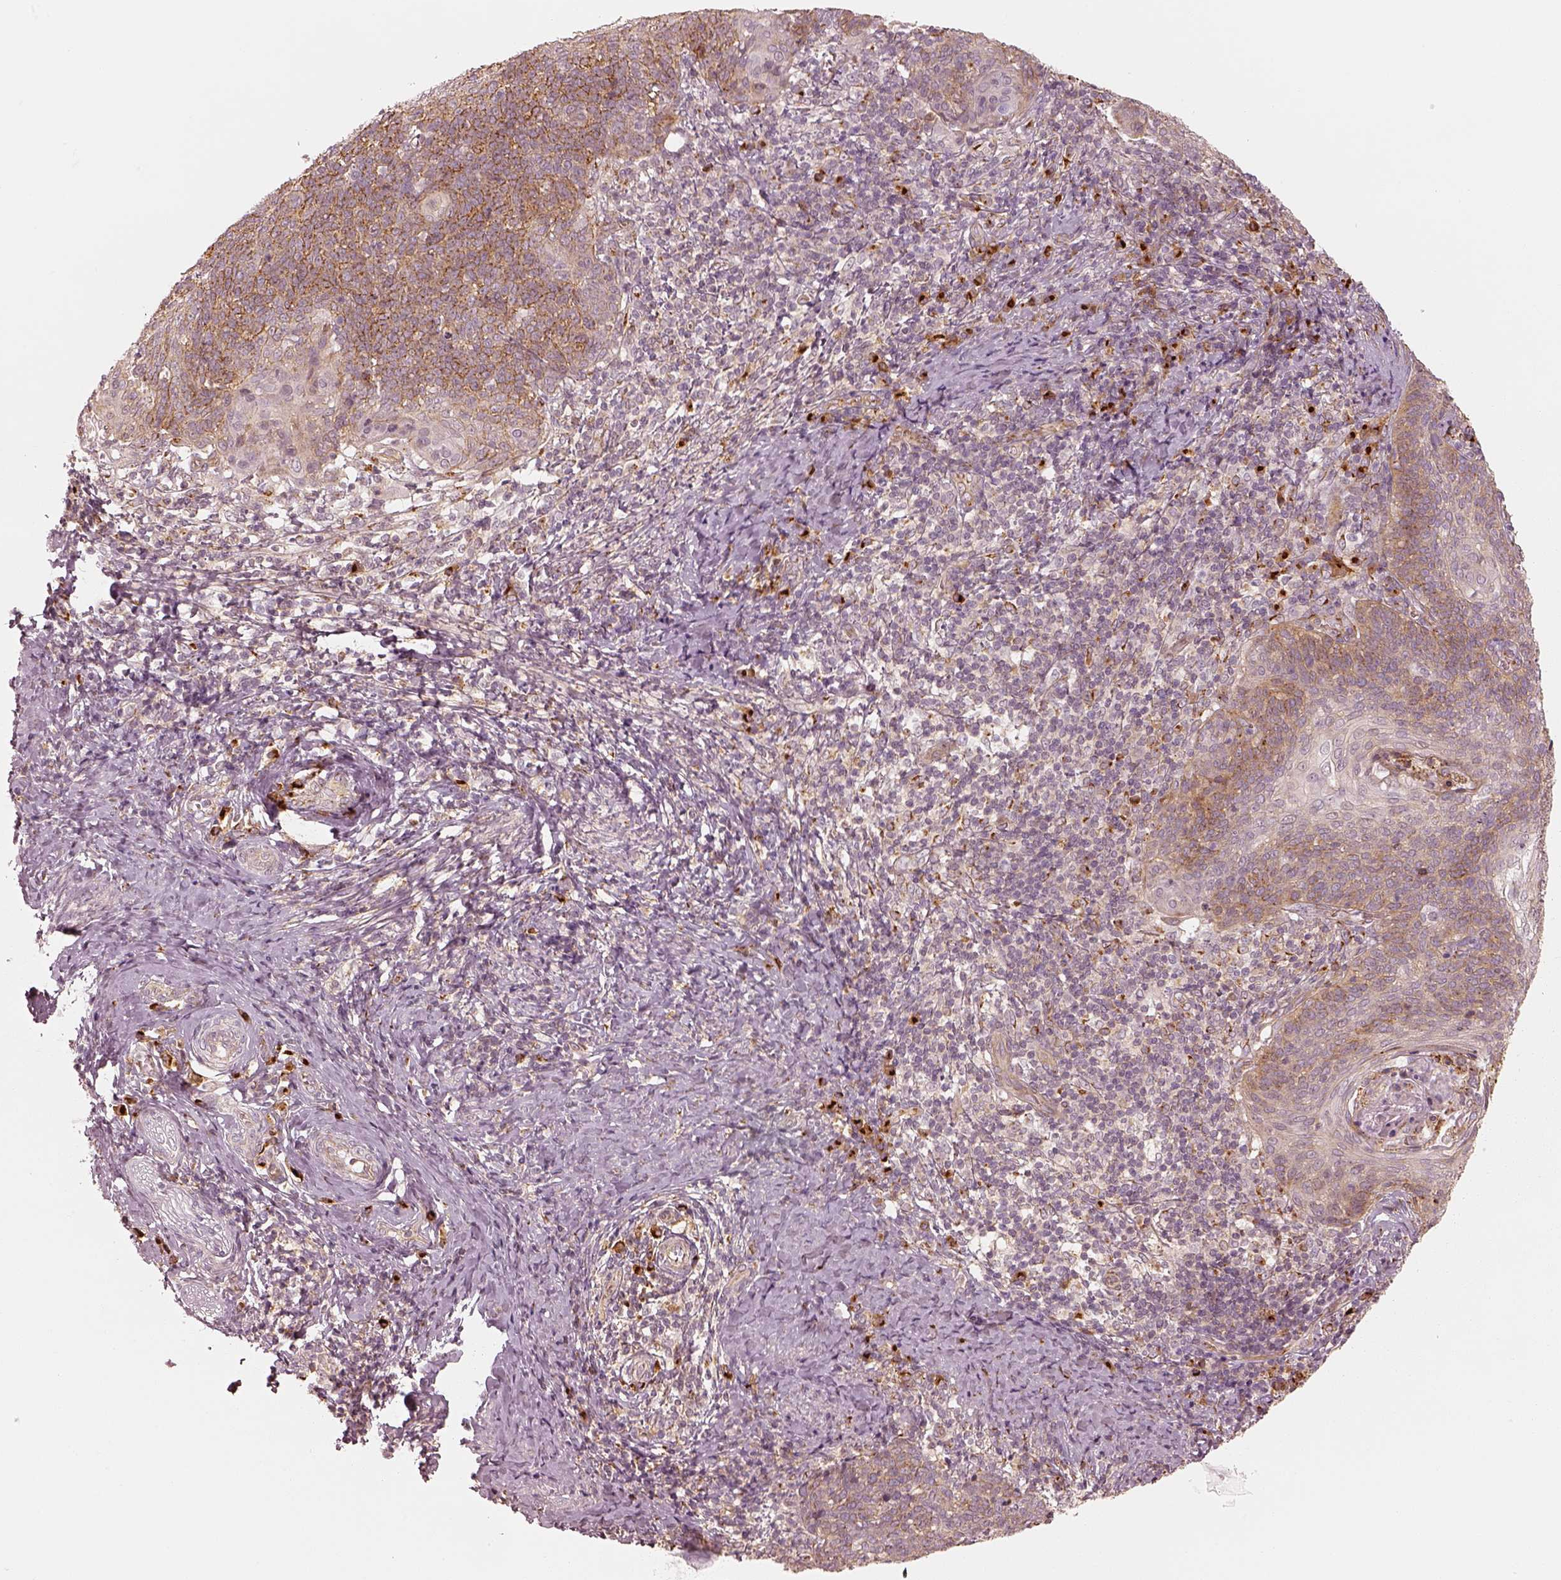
{"staining": {"intensity": "moderate", "quantity": ">75%", "location": "cytoplasmic/membranous"}, "tissue": "cervical cancer", "cell_type": "Tumor cells", "image_type": "cancer", "snomed": [{"axis": "morphology", "description": "Normal tissue, NOS"}, {"axis": "morphology", "description": "Squamous cell carcinoma, NOS"}, {"axis": "topography", "description": "Cervix"}], "caption": "There is medium levels of moderate cytoplasmic/membranous positivity in tumor cells of cervical squamous cell carcinoma, as demonstrated by immunohistochemical staining (brown color).", "gene": "GORASP2", "patient": {"sex": "female", "age": 39}}